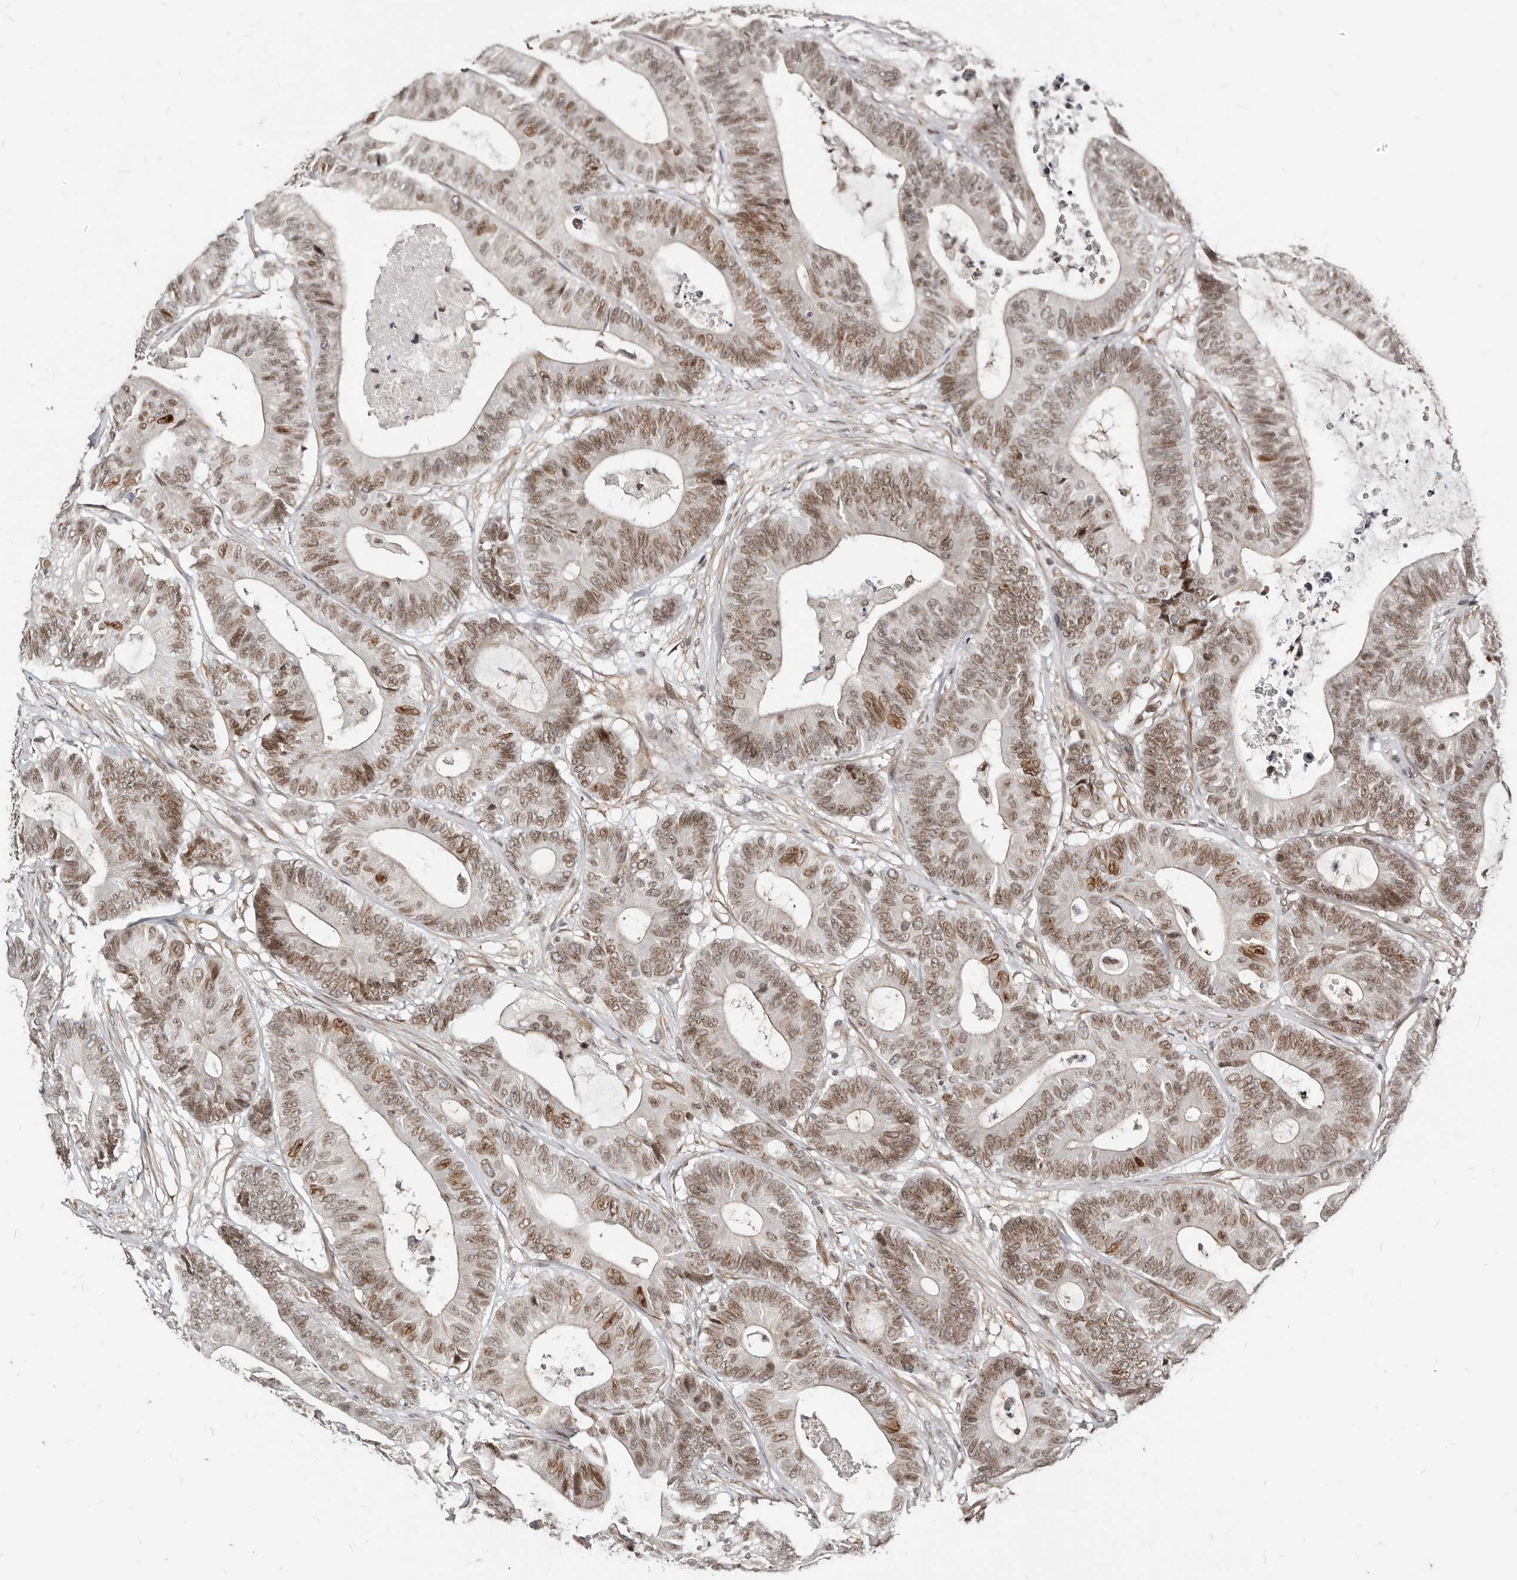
{"staining": {"intensity": "moderate", "quantity": ">75%", "location": "cytoplasmic/membranous,nuclear"}, "tissue": "colorectal cancer", "cell_type": "Tumor cells", "image_type": "cancer", "snomed": [{"axis": "morphology", "description": "Adenocarcinoma, NOS"}, {"axis": "topography", "description": "Colon"}], "caption": "The photomicrograph shows staining of colorectal cancer (adenocarcinoma), revealing moderate cytoplasmic/membranous and nuclear protein staining (brown color) within tumor cells.", "gene": "NUP153", "patient": {"sex": "female", "age": 84}}